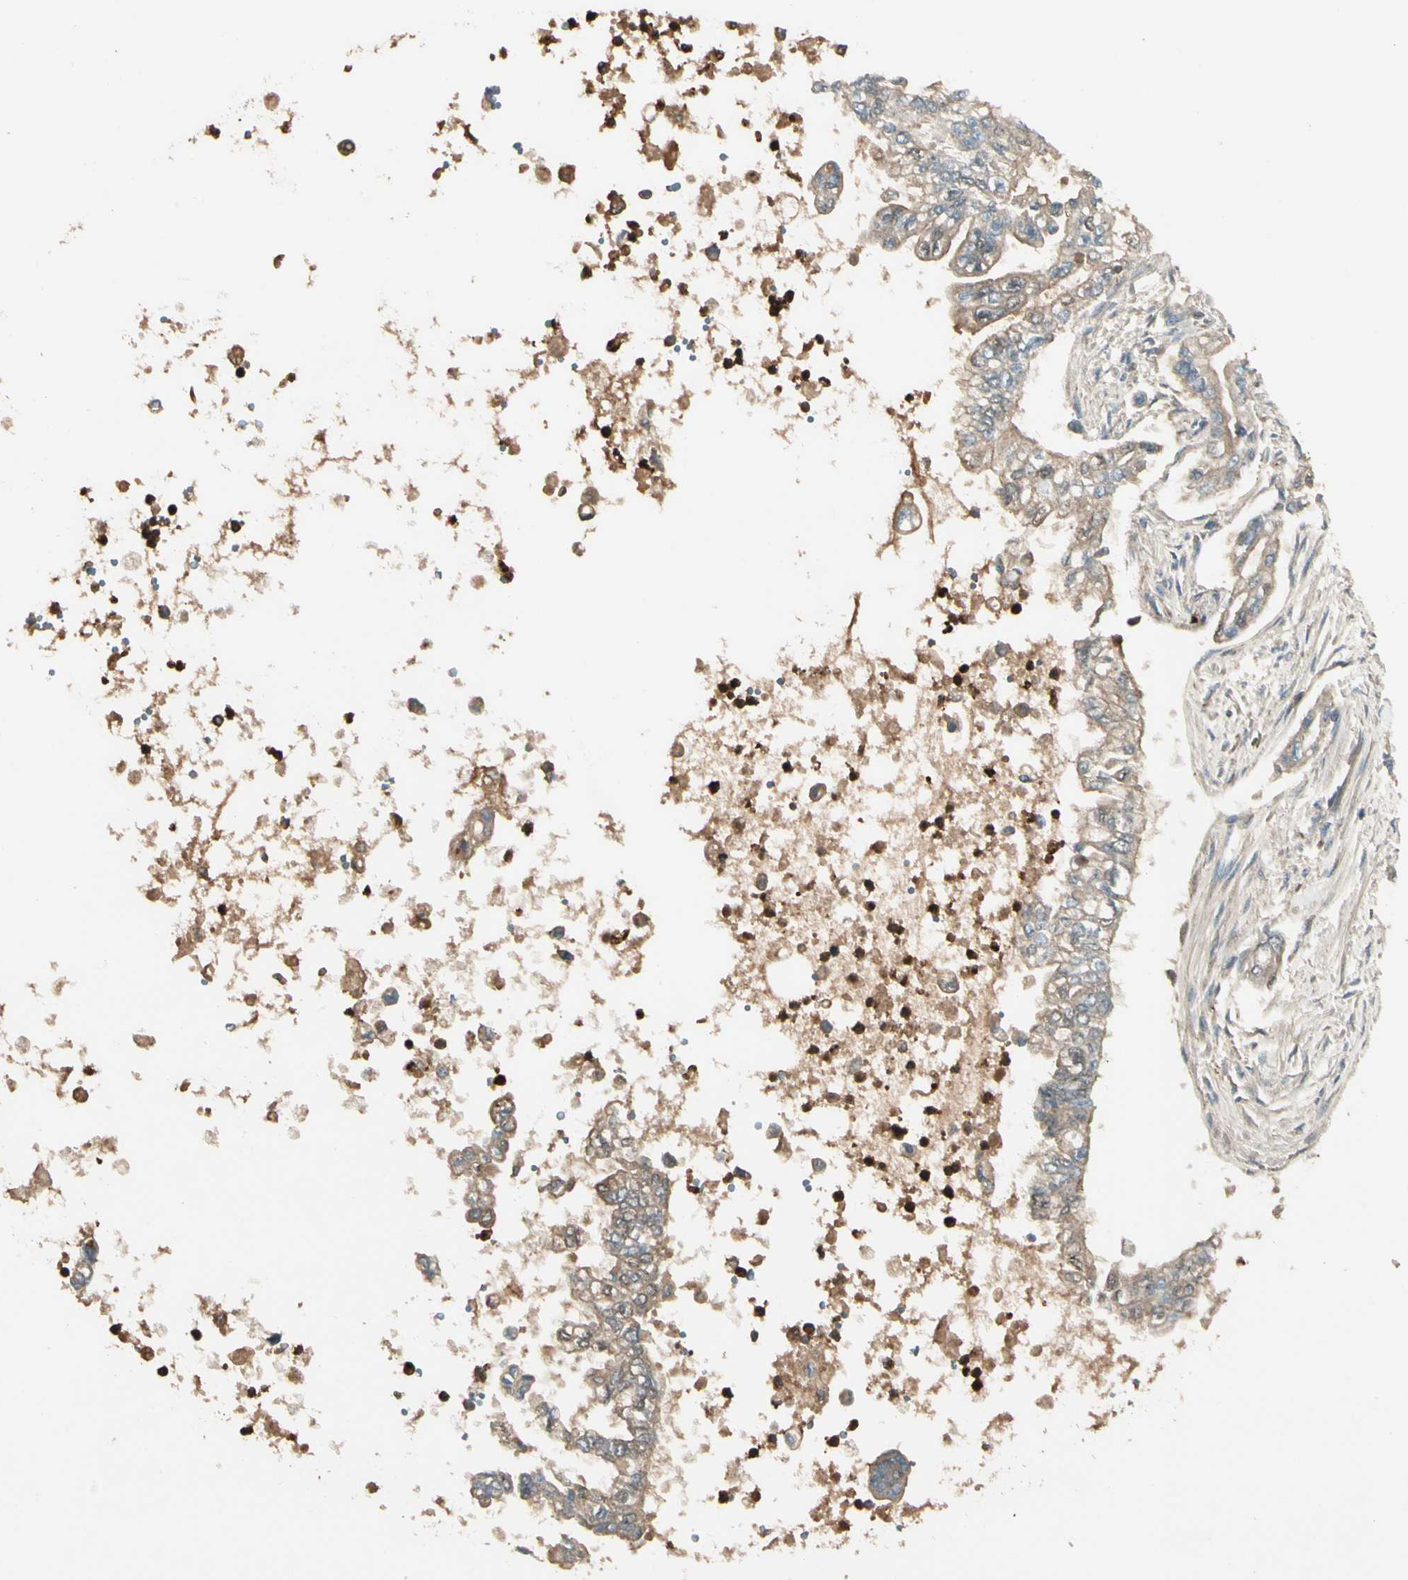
{"staining": {"intensity": "weak", "quantity": ">75%", "location": "cytoplasmic/membranous"}, "tissue": "pancreatic cancer", "cell_type": "Tumor cells", "image_type": "cancer", "snomed": [{"axis": "morphology", "description": "Normal tissue, NOS"}, {"axis": "topography", "description": "Pancreas"}], "caption": "Pancreatic cancer stained with a brown dye shows weak cytoplasmic/membranous positive positivity in approximately >75% of tumor cells.", "gene": "STX11", "patient": {"sex": "male", "age": 42}}